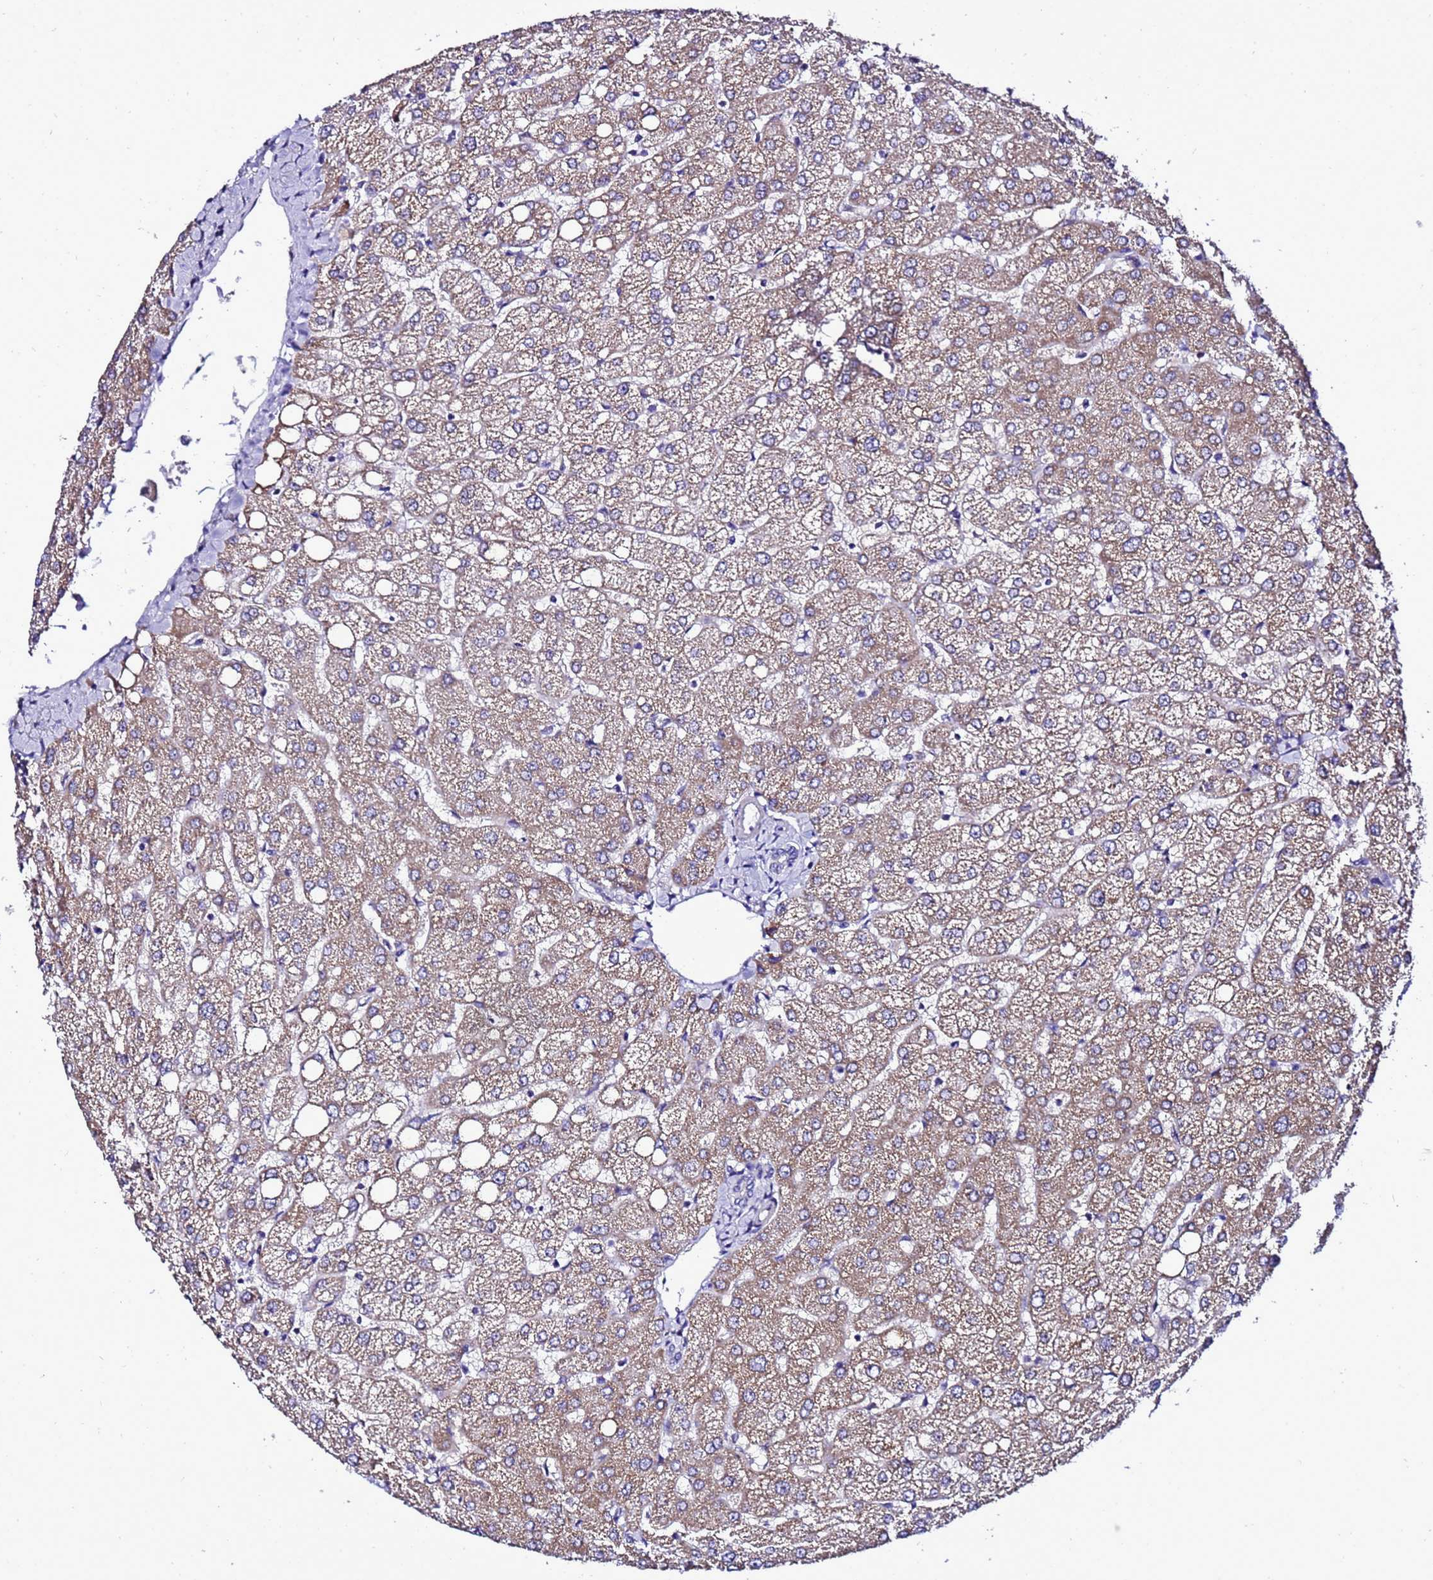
{"staining": {"intensity": "negative", "quantity": "none", "location": "none"}, "tissue": "liver", "cell_type": "Cholangiocytes", "image_type": "normal", "snomed": [{"axis": "morphology", "description": "Normal tissue, NOS"}, {"axis": "topography", "description": "Liver"}], "caption": "The photomicrograph demonstrates no significant expression in cholangiocytes of liver.", "gene": "DPH6", "patient": {"sex": "female", "age": 54}}